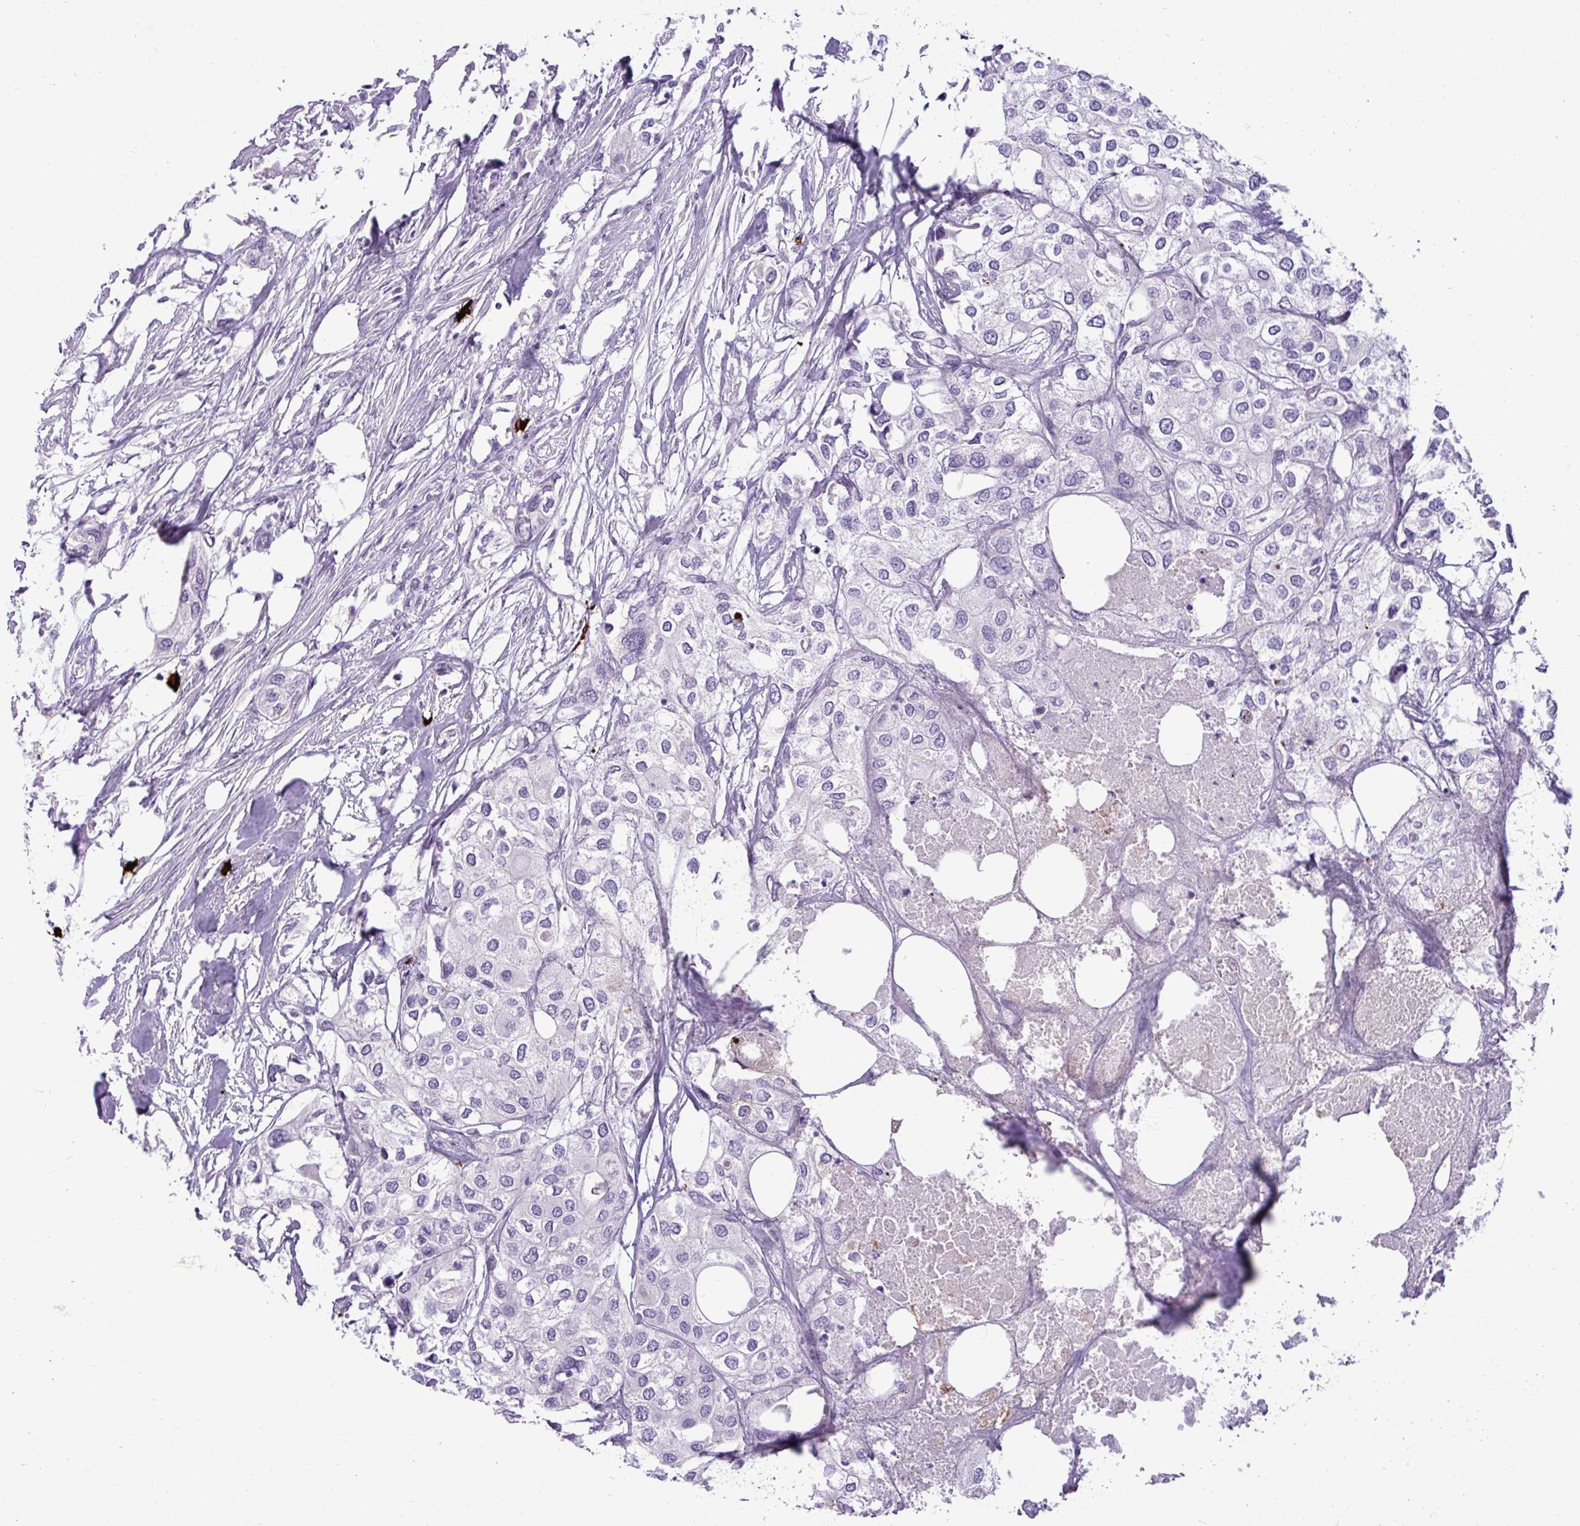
{"staining": {"intensity": "negative", "quantity": "none", "location": "none"}, "tissue": "urothelial cancer", "cell_type": "Tumor cells", "image_type": "cancer", "snomed": [{"axis": "morphology", "description": "Urothelial carcinoma, High grade"}, {"axis": "topography", "description": "Urinary bladder"}], "caption": "High-grade urothelial carcinoma was stained to show a protein in brown. There is no significant expression in tumor cells. (DAB IHC, high magnification).", "gene": "TRIM39", "patient": {"sex": "male", "age": 64}}